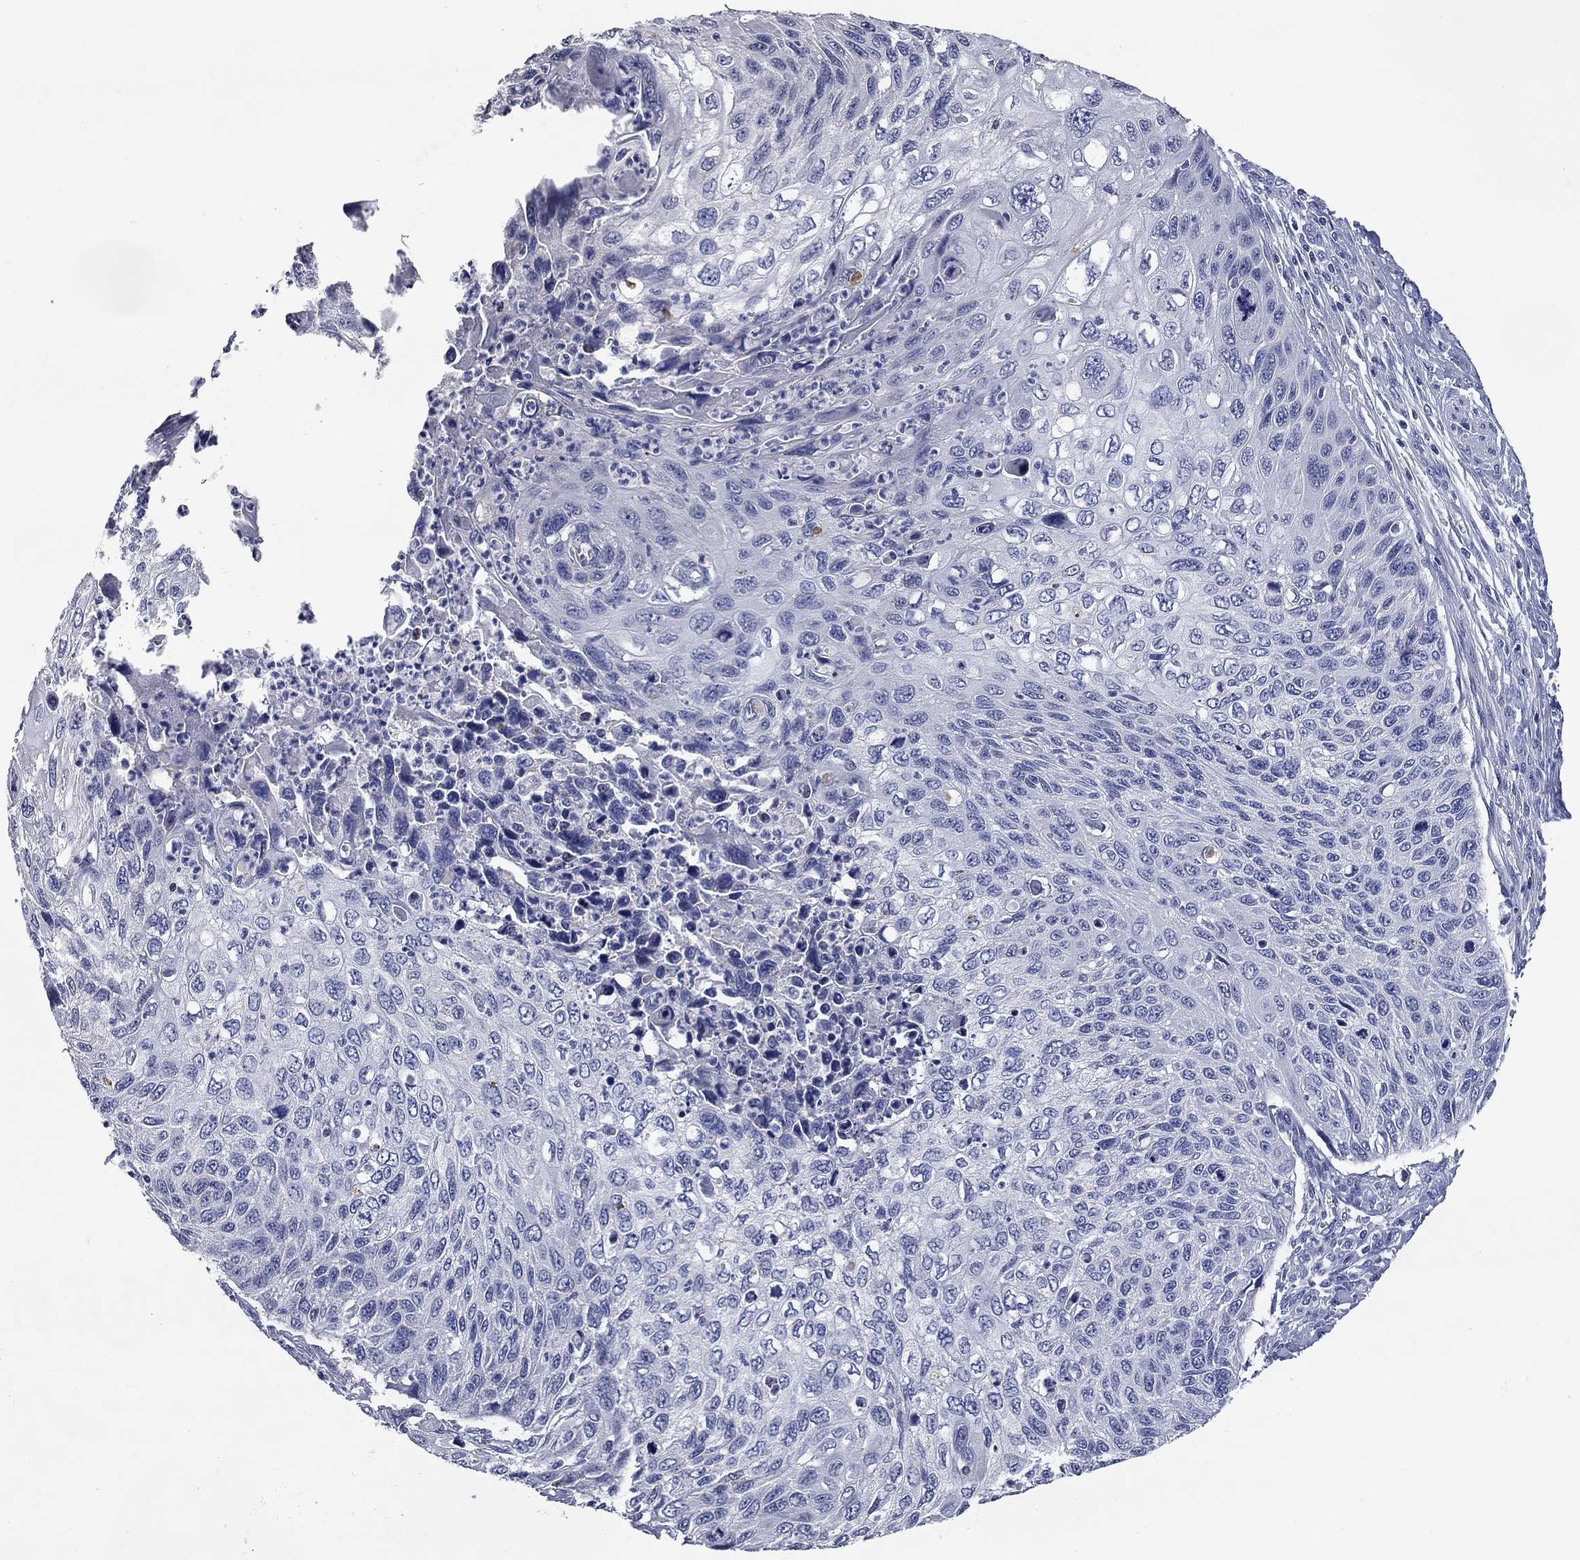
{"staining": {"intensity": "negative", "quantity": "none", "location": "none"}, "tissue": "cervical cancer", "cell_type": "Tumor cells", "image_type": "cancer", "snomed": [{"axis": "morphology", "description": "Squamous cell carcinoma, NOS"}, {"axis": "topography", "description": "Cervix"}], "caption": "An IHC micrograph of squamous cell carcinoma (cervical) is shown. There is no staining in tumor cells of squamous cell carcinoma (cervical). (DAB (3,3'-diaminobenzidine) immunohistochemistry, high magnification).", "gene": "SYT12", "patient": {"sex": "female", "age": 70}}